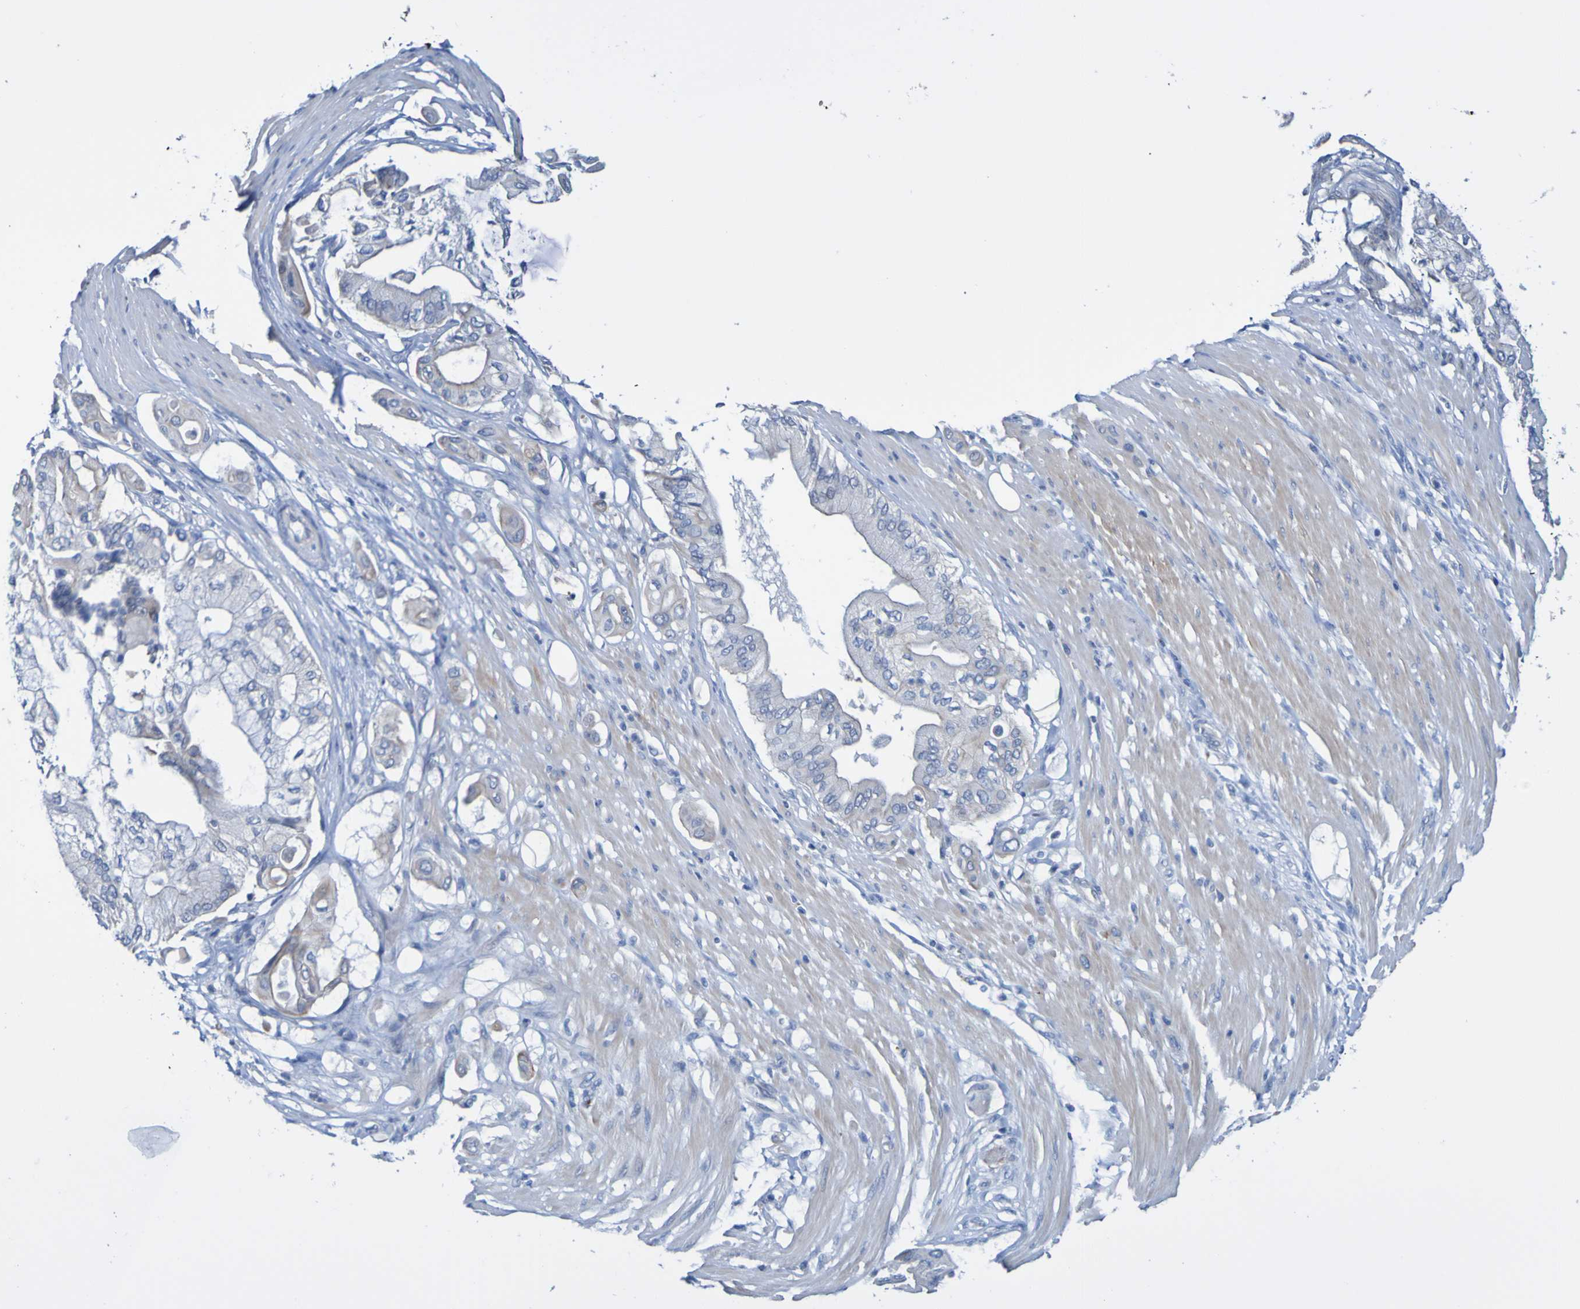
{"staining": {"intensity": "weak", "quantity": "<25%", "location": "cytoplasmic/membranous"}, "tissue": "pancreatic cancer", "cell_type": "Tumor cells", "image_type": "cancer", "snomed": [{"axis": "morphology", "description": "Adenocarcinoma, NOS"}, {"axis": "morphology", "description": "Adenocarcinoma, metastatic, NOS"}, {"axis": "topography", "description": "Lymph node"}, {"axis": "topography", "description": "Pancreas"}, {"axis": "topography", "description": "Duodenum"}], "caption": "This is a micrograph of immunohistochemistry (IHC) staining of pancreatic cancer (metastatic adenocarcinoma), which shows no expression in tumor cells.", "gene": "ACMSD", "patient": {"sex": "female", "age": 64}}